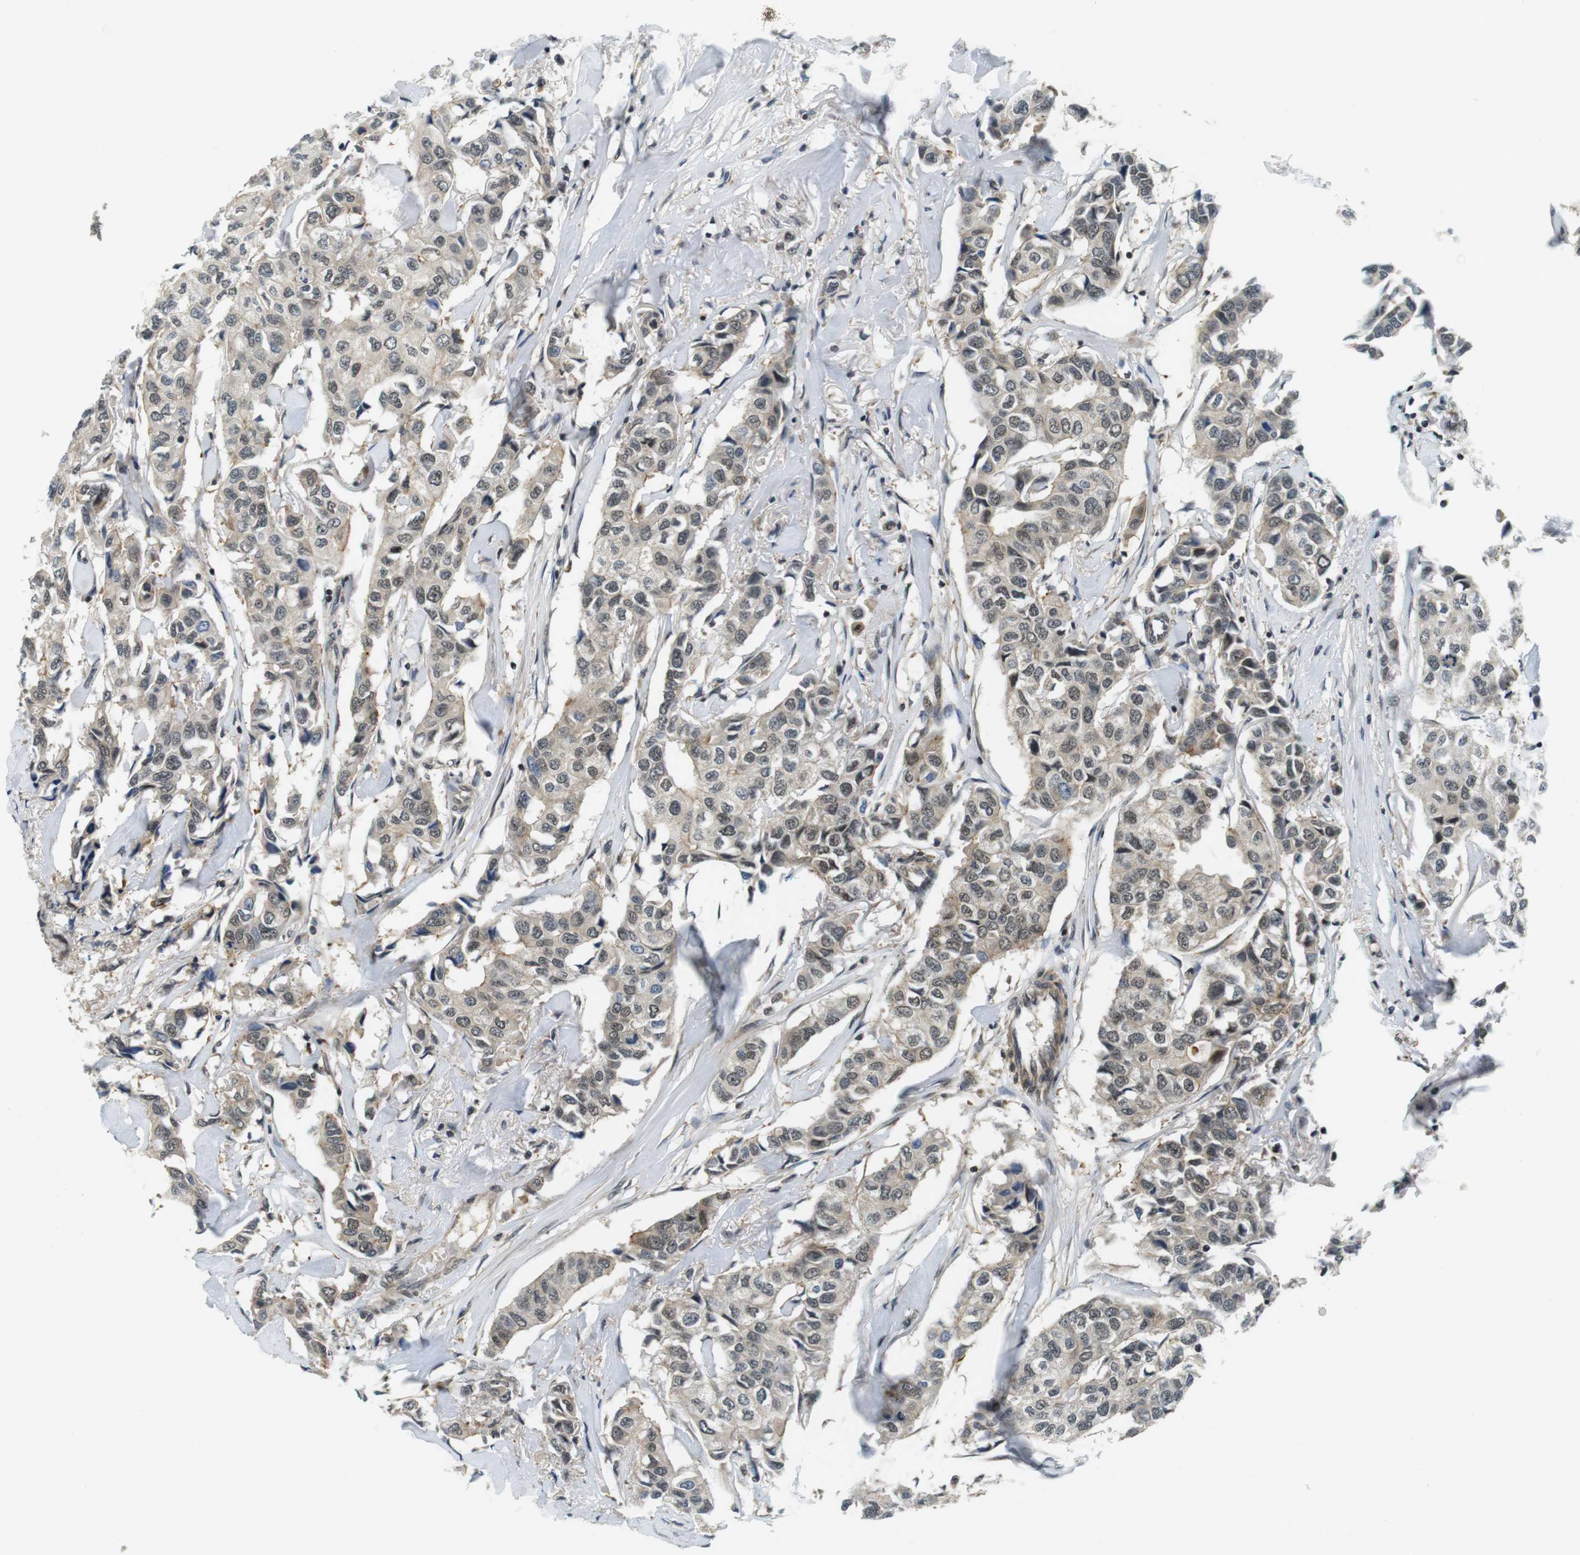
{"staining": {"intensity": "weak", "quantity": ">75%", "location": "cytoplasmic/membranous,nuclear"}, "tissue": "breast cancer", "cell_type": "Tumor cells", "image_type": "cancer", "snomed": [{"axis": "morphology", "description": "Duct carcinoma"}, {"axis": "topography", "description": "Breast"}], "caption": "Brown immunohistochemical staining in human breast cancer shows weak cytoplasmic/membranous and nuclear expression in approximately >75% of tumor cells. Immunohistochemistry stains the protein in brown and the nuclei are stained blue.", "gene": "BRD4", "patient": {"sex": "female", "age": 80}}